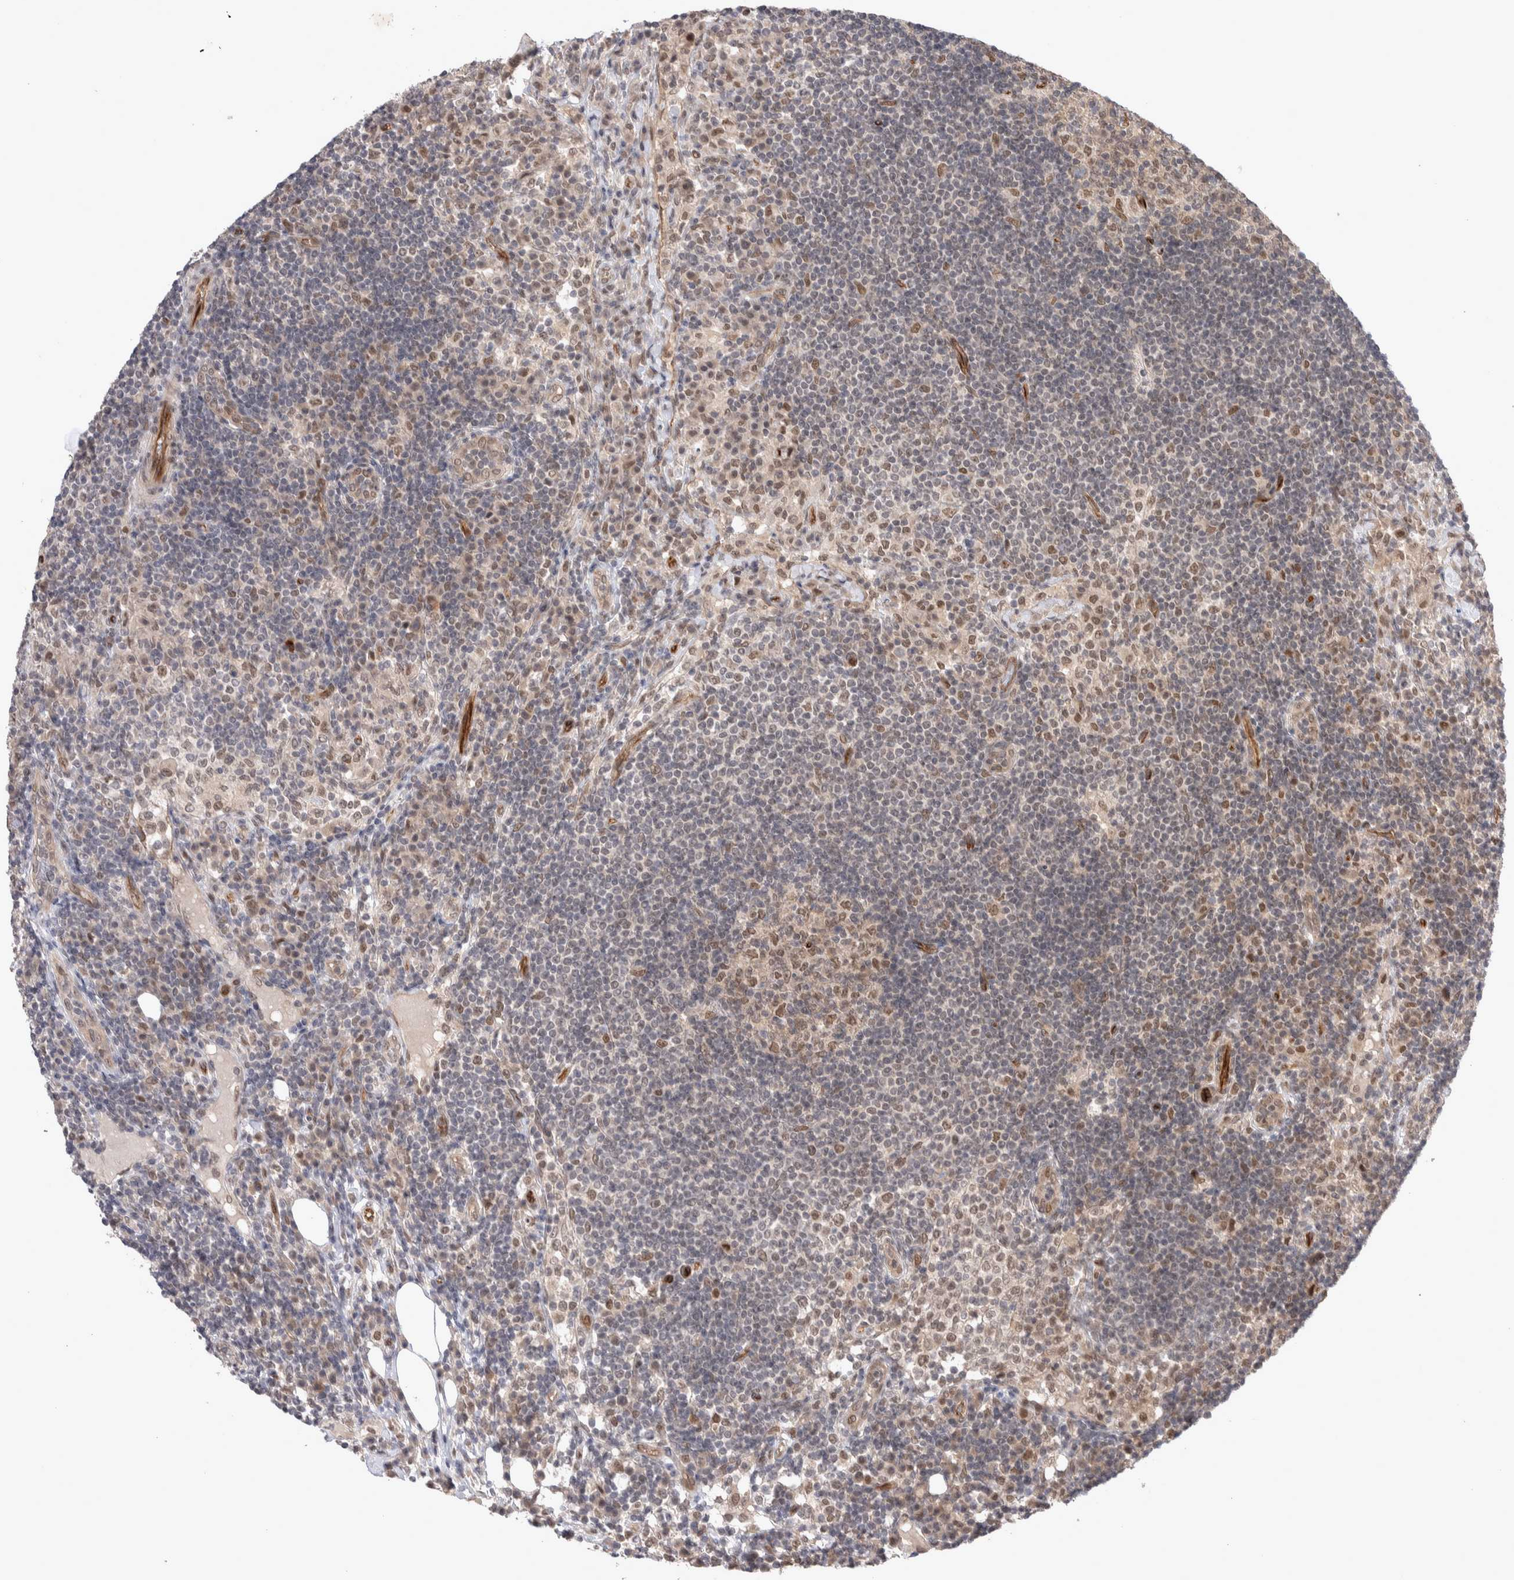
{"staining": {"intensity": "moderate", "quantity": "25%-75%", "location": "nuclear"}, "tissue": "lymph node", "cell_type": "Germinal center cells", "image_type": "normal", "snomed": [{"axis": "morphology", "description": "Normal tissue, NOS"}, {"axis": "topography", "description": "Lymph node"}], "caption": "Brown immunohistochemical staining in normal lymph node displays moderate nuclear positivity in about 25%-75% of germinal center cells.", "gene": "ZNF704", "patient": {"sex": "female", "age": 53}}